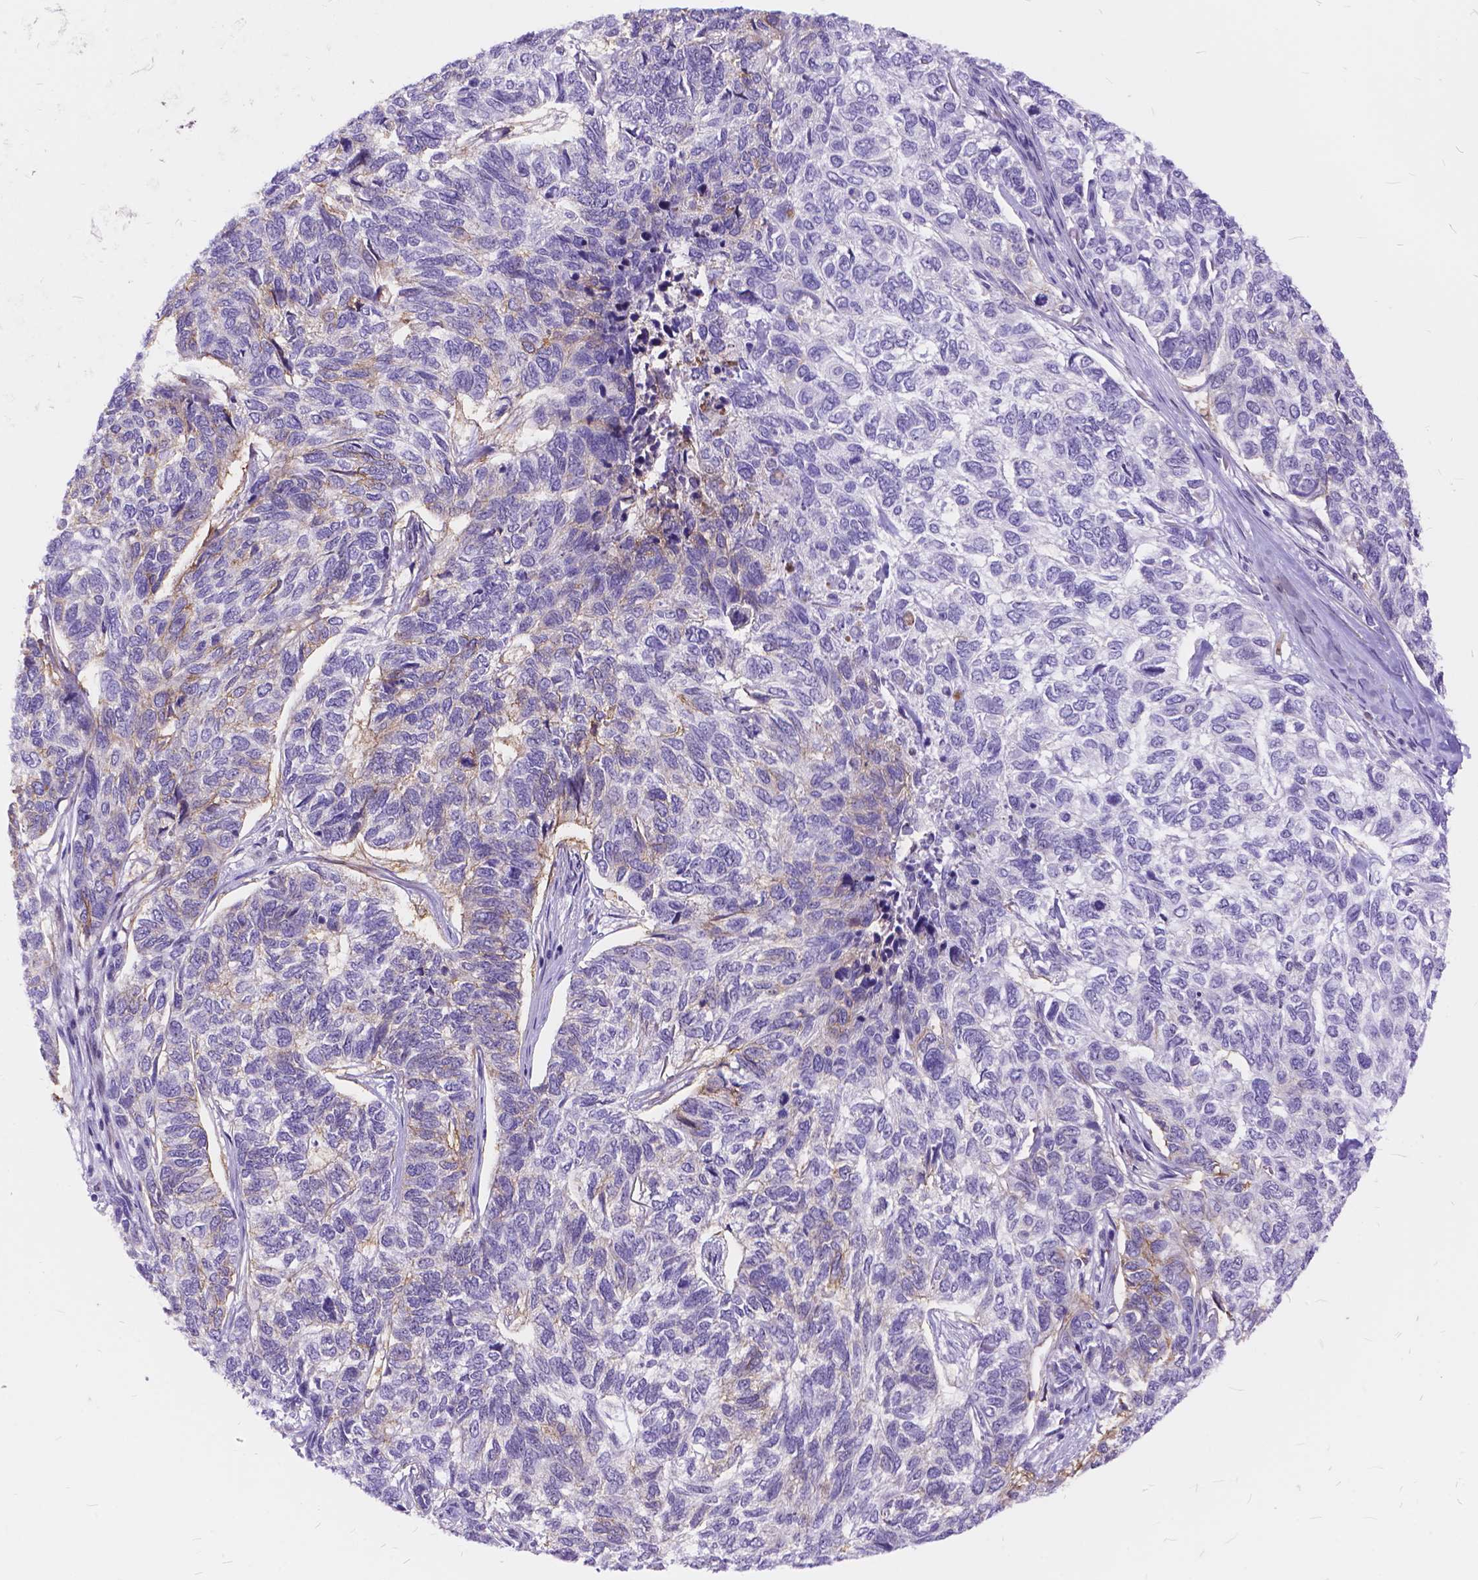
{"staining": {"intensity": "moderate", "quantity": "<25%", "location": "cytoplasmic/membranous"}, "tissue": "skin cancer", "cell_type": "Tumor cells", "image_type": "cancer", "snomed": [{"axis": "morphology", "description": "Basal cell carcinoma"}, {"axis": "topography", "description": "Skin"}], "caption": "High-power microscopy captured an IHC photomicrograph of skin cancer, revealing moderate cytoplasmic/membranous positivity in about <25% of tumor cells. The protein is shown in brown color, while the nuclei are stained blue.", "gene": "MAN2C1", "patient": {"sex": "female", "age": 65}}